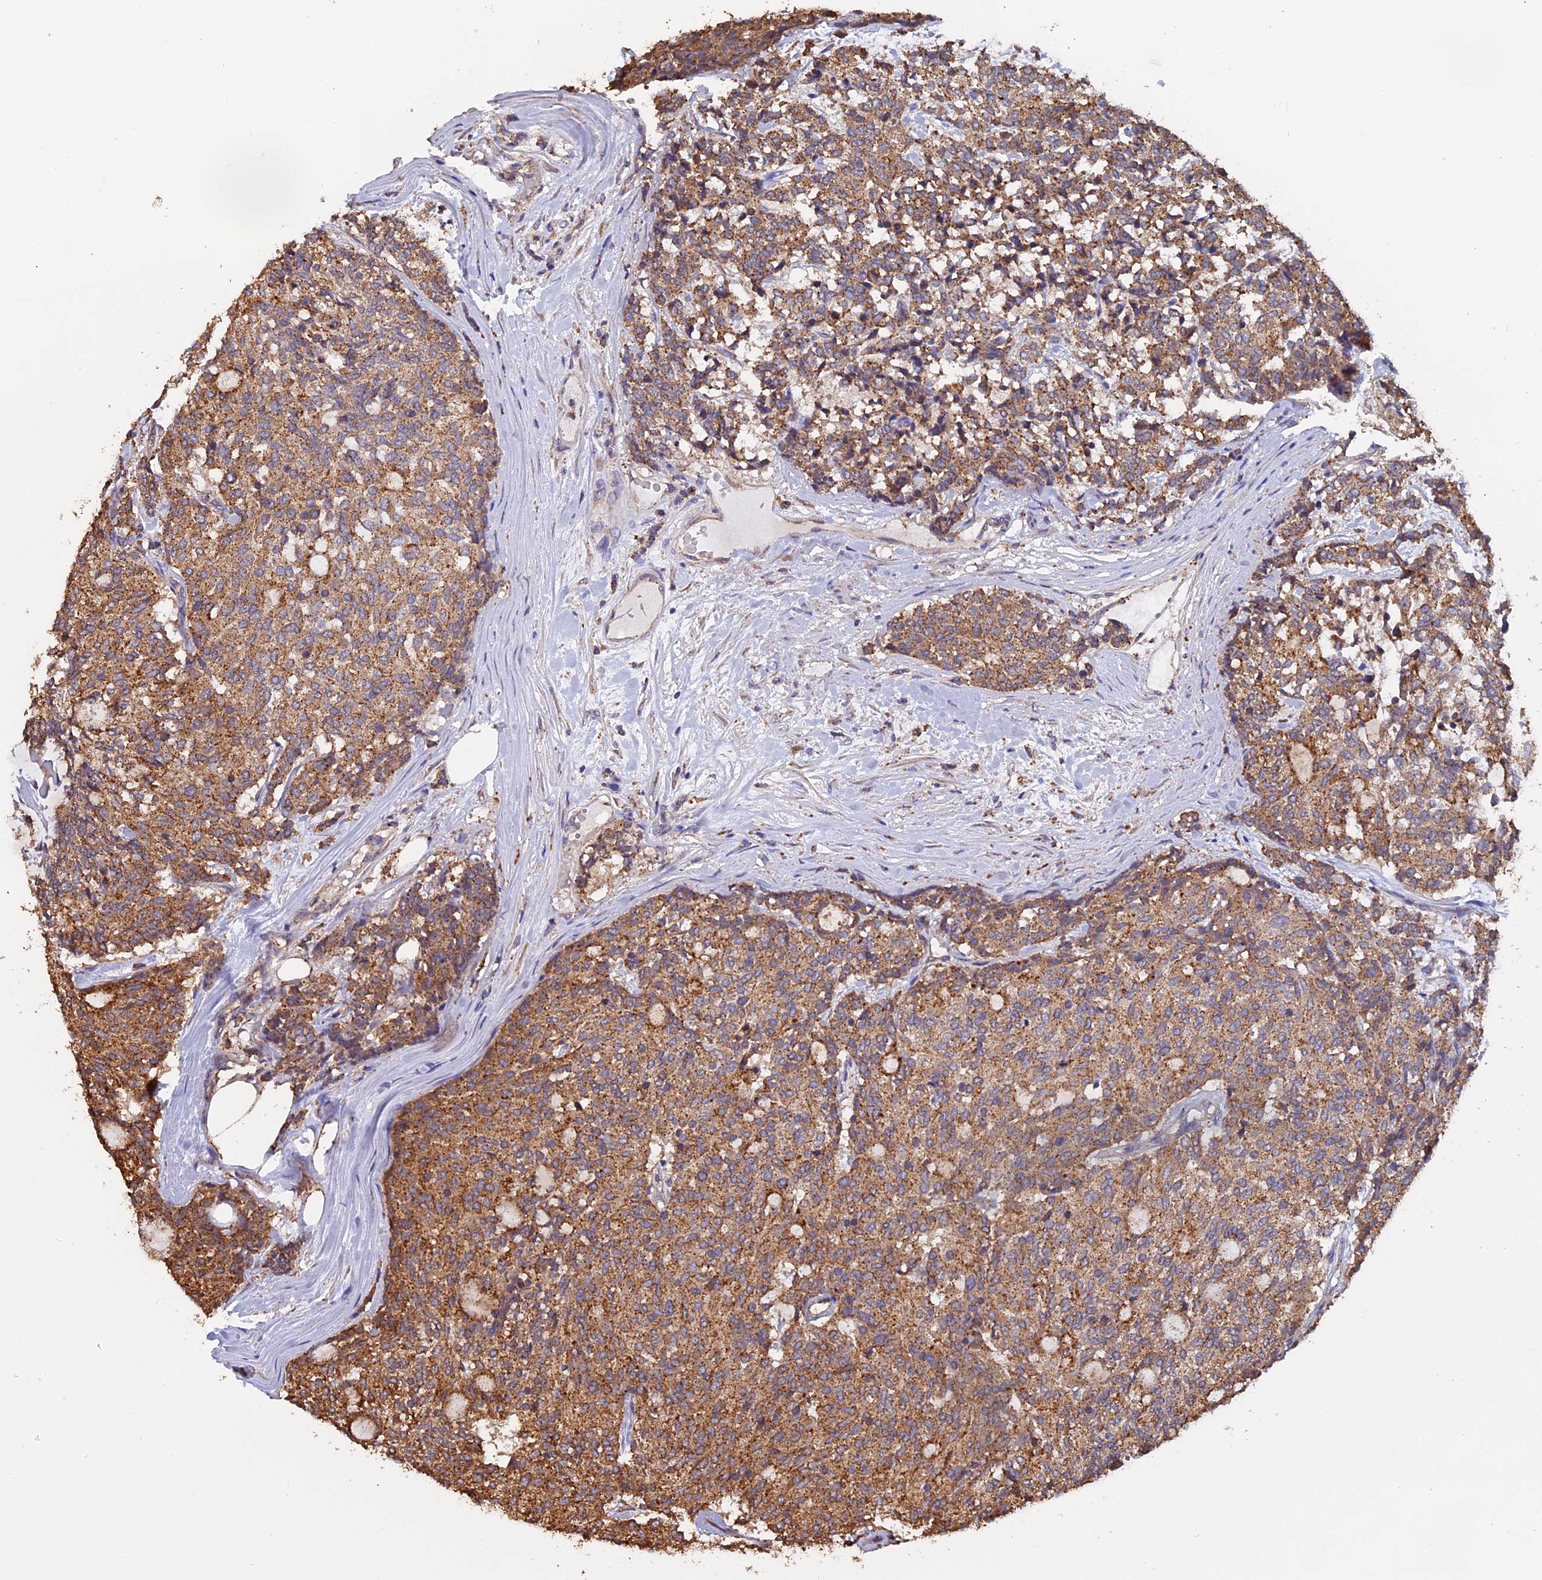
{"staining": {"intensity": "moderate", "quantity": ">75%", "location": "cytoplasmic/membranous"}, "tissue": "carcinoid", "cell_type": "Tumor cells", "image_type": "cancer", "snomed": [{"axis": "morphology", "description": "Carcinoid, malignant, NOS"}, {"axis": "topography", "description": "Pancreas"}], "caption": "Human carcinoid stained with a protein marker displays moderate staining in tumor cells.", "gene": "CHMP2A", "patient": {"sex": "female", "age": 54}}